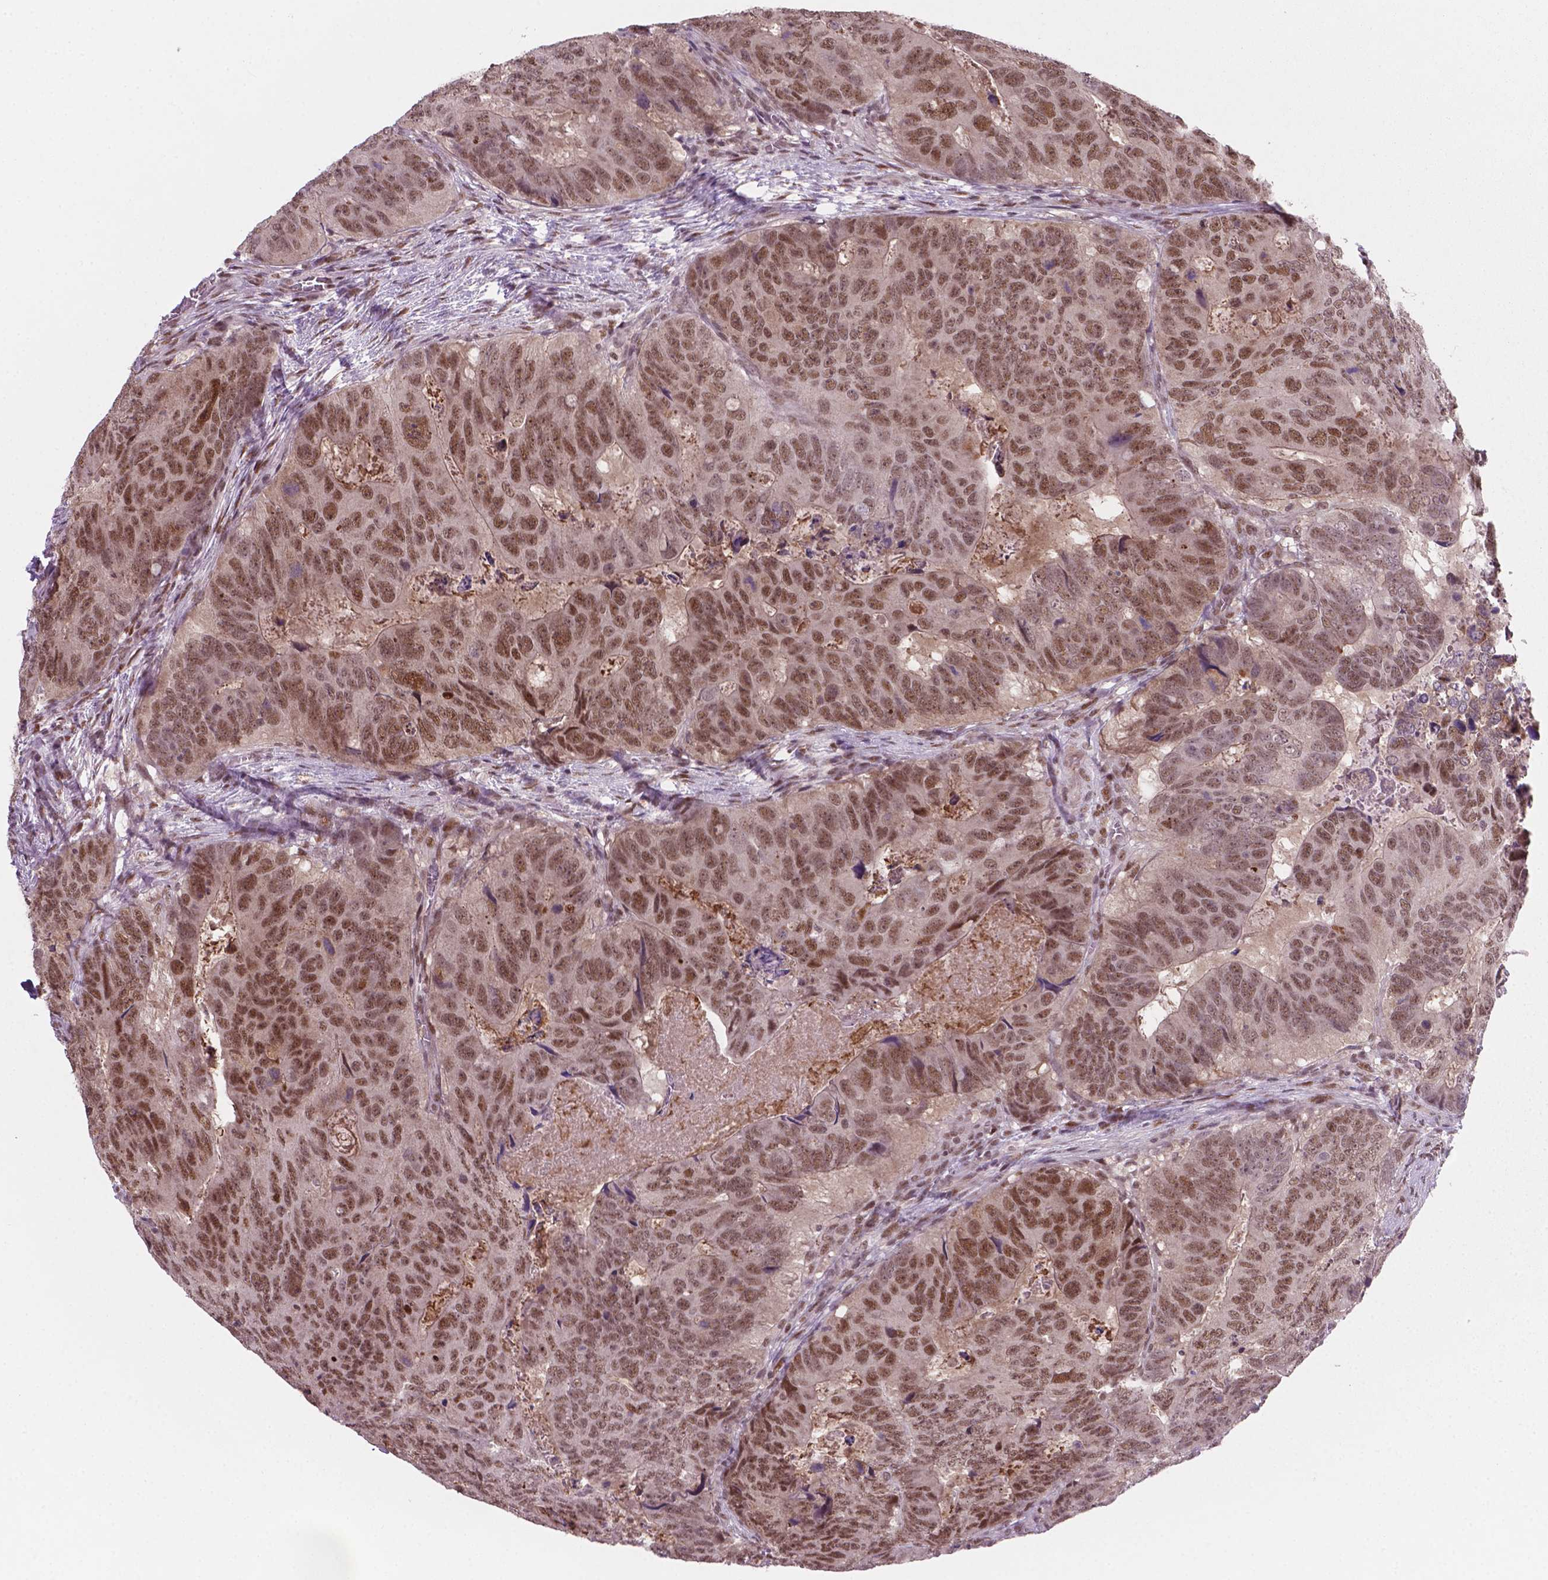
{"staining": {"intensity": "moderate", "quantity": ">75%", "location": "nuclear"}, "tissue": "colorectal cancer", "cell_type": "Tumor cells", "image_type": "cancer", "snomed": [{"axis": "morphology", "description": "Adenocarcinoma, NOS"}, {"axis": "topography", "description": "Colon"}], "caption": "This is a histology image of immunohistochemistry staining of colorectal cancer, which shows moderate expression in the nuclear of tumor cells.", "gene": "PHAX", "patient": {"sex": "male", "age": 79}}